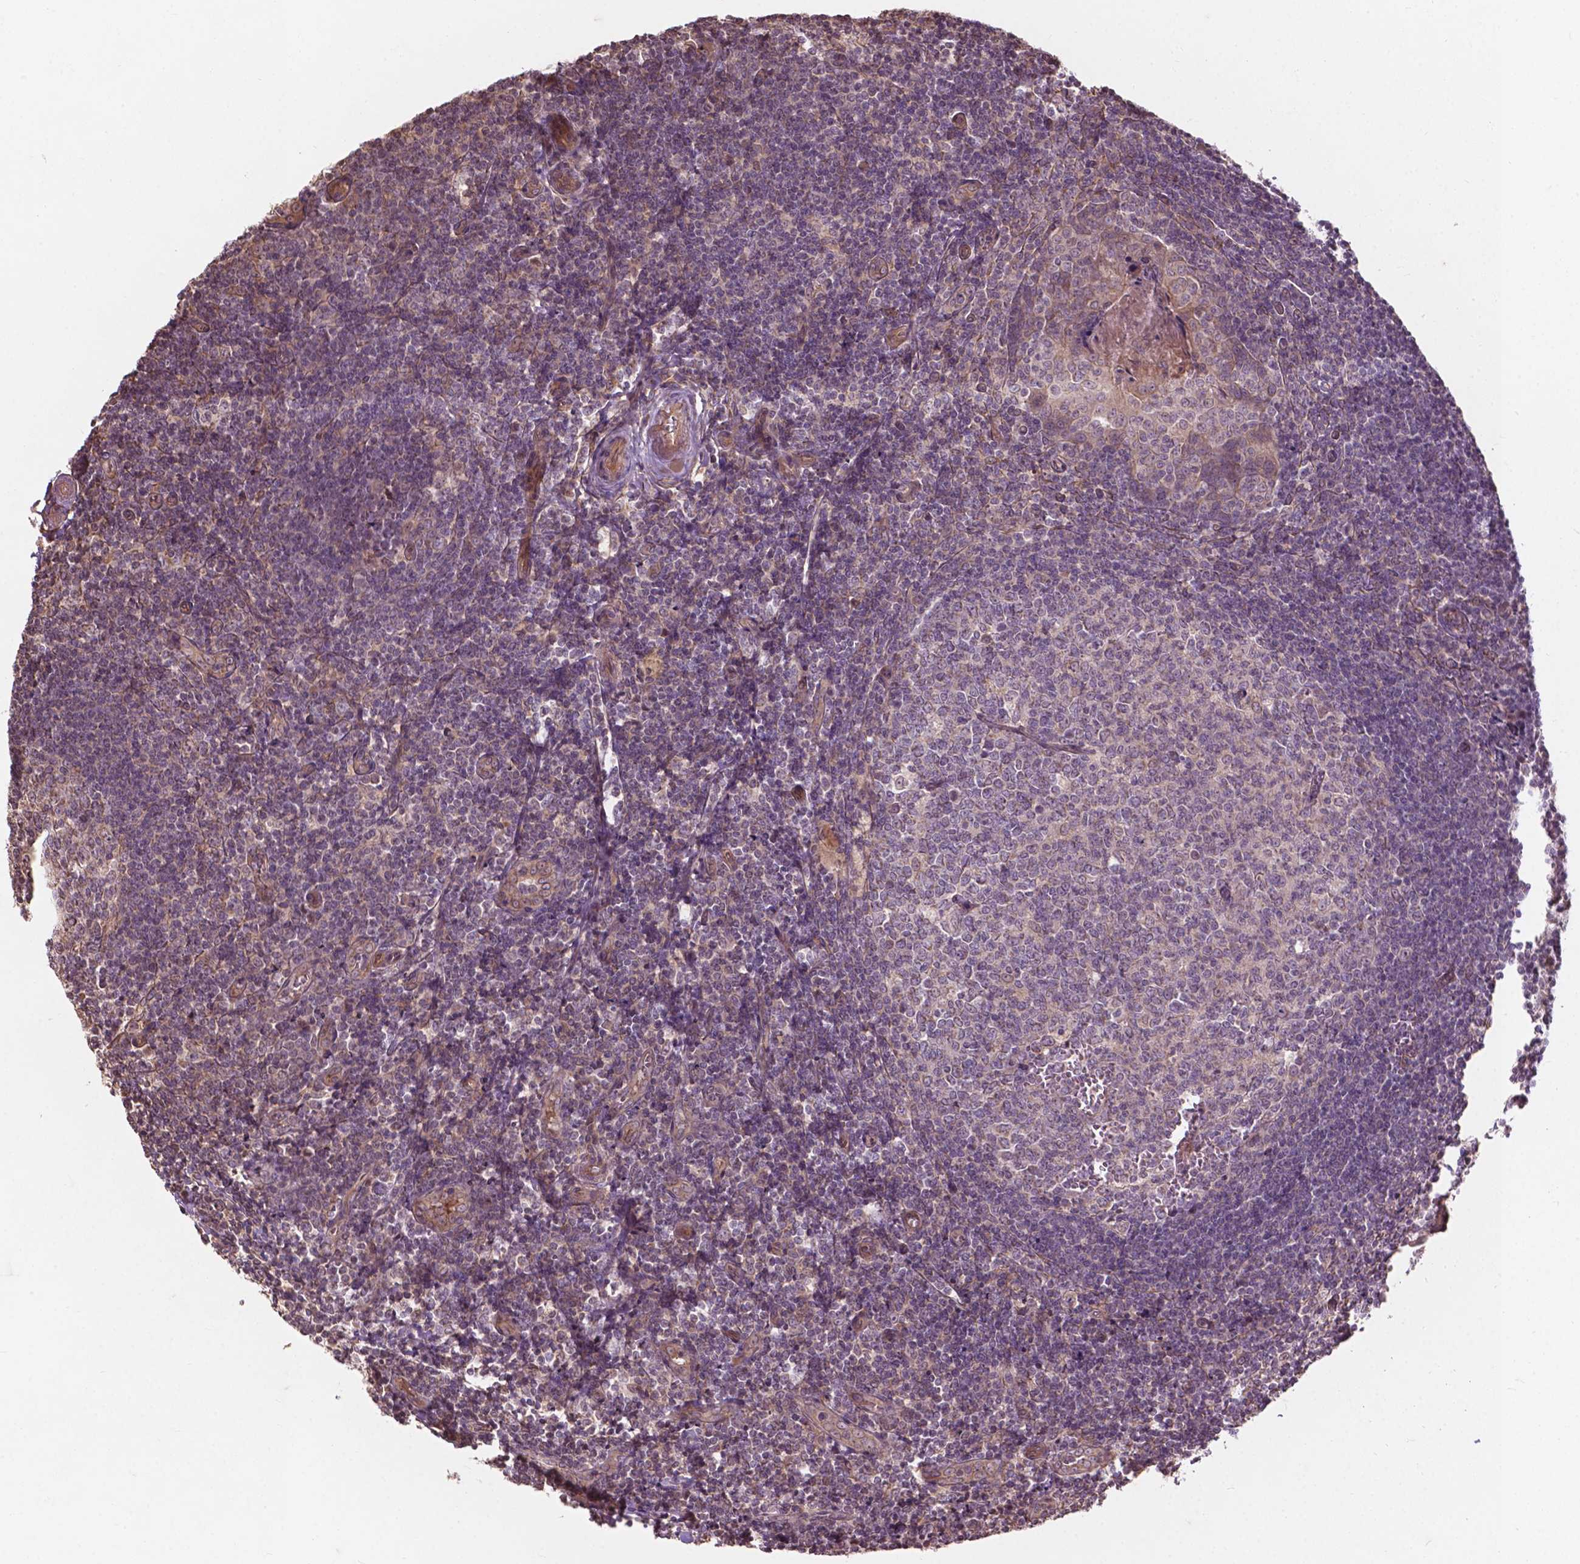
{"staining": {"intensity": "negative", "quantity": "none", "location": "none"}, "tissue": "tonsil", "cell_type": "Germinal center cells", "image_type": "normal", "snomed": [{"axis": "morphology", "description": "Normal tissue, NOS"}, {"axis": "morphology", "description": "Inflammation, NOS"}, {"axis": "topography", "description": "Tonsil"}], "caption": "Human tonsil stained for a protein using immunohistochemistry demonstrates no expression in germinal center cells.", "gene": "CDC42BPA", "patient": {"sex": "female", "age": 31}}